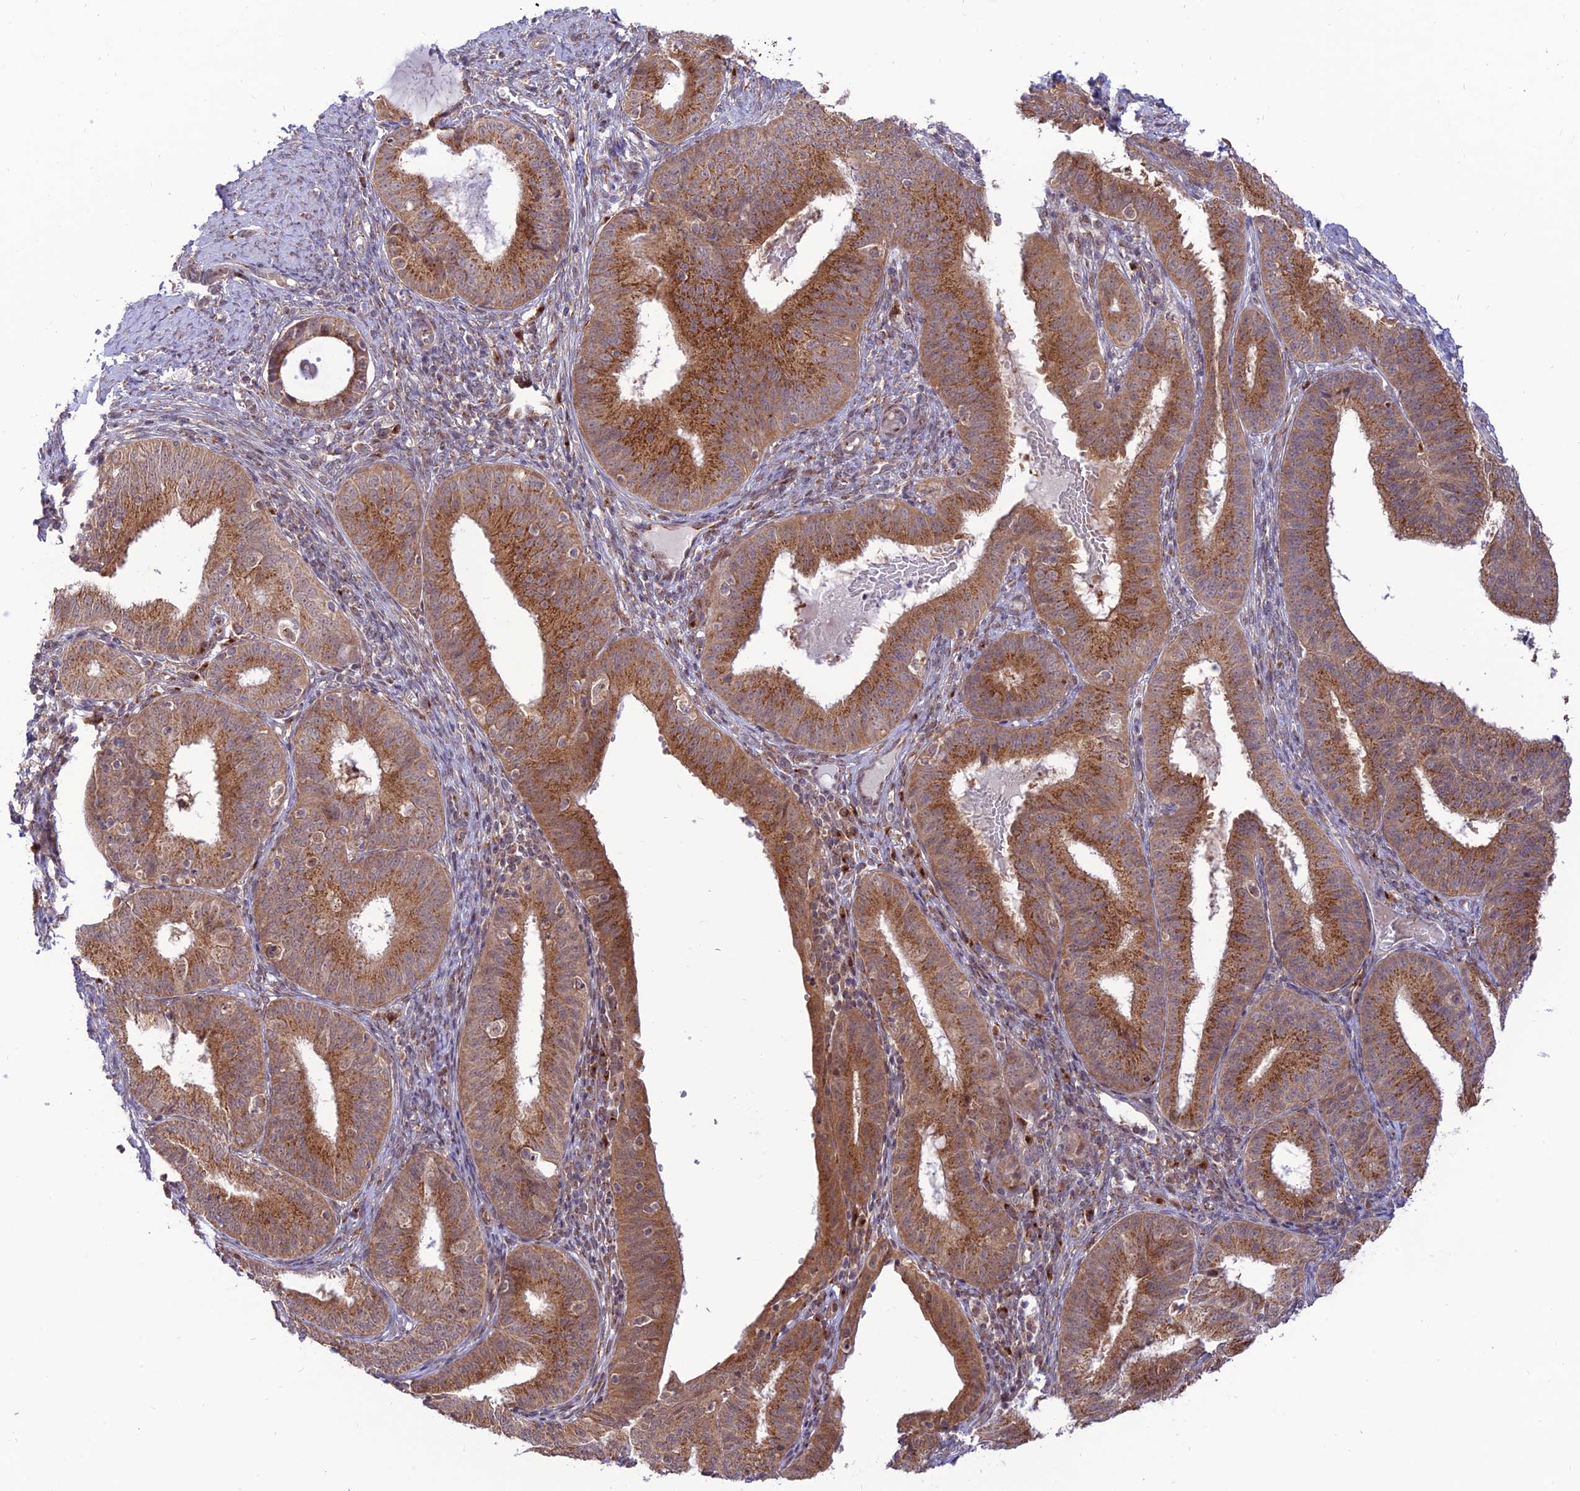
{"staining": {"intensity": "strong", "quantity": ">75%", "location": "cytoplasmic/membranous"}, "tissue": "endometrial cancer", "cell_type": "Tumor cells", "image_type": "cancer", "snomed": [{"axis": "morphology", "description": "Adenocarcinoma, NOS"}, {"axis": "topography", "description": "Endometrium"}], "caption": "Endometrial adenocarcinoma tissue exhibits strong cytoplasmic/membranous staining in about >75% of tumor cells, visualized by immunohistochemistry.", "gene": "GOLGA3", "patient": {"sex": "female", "age": 51}}